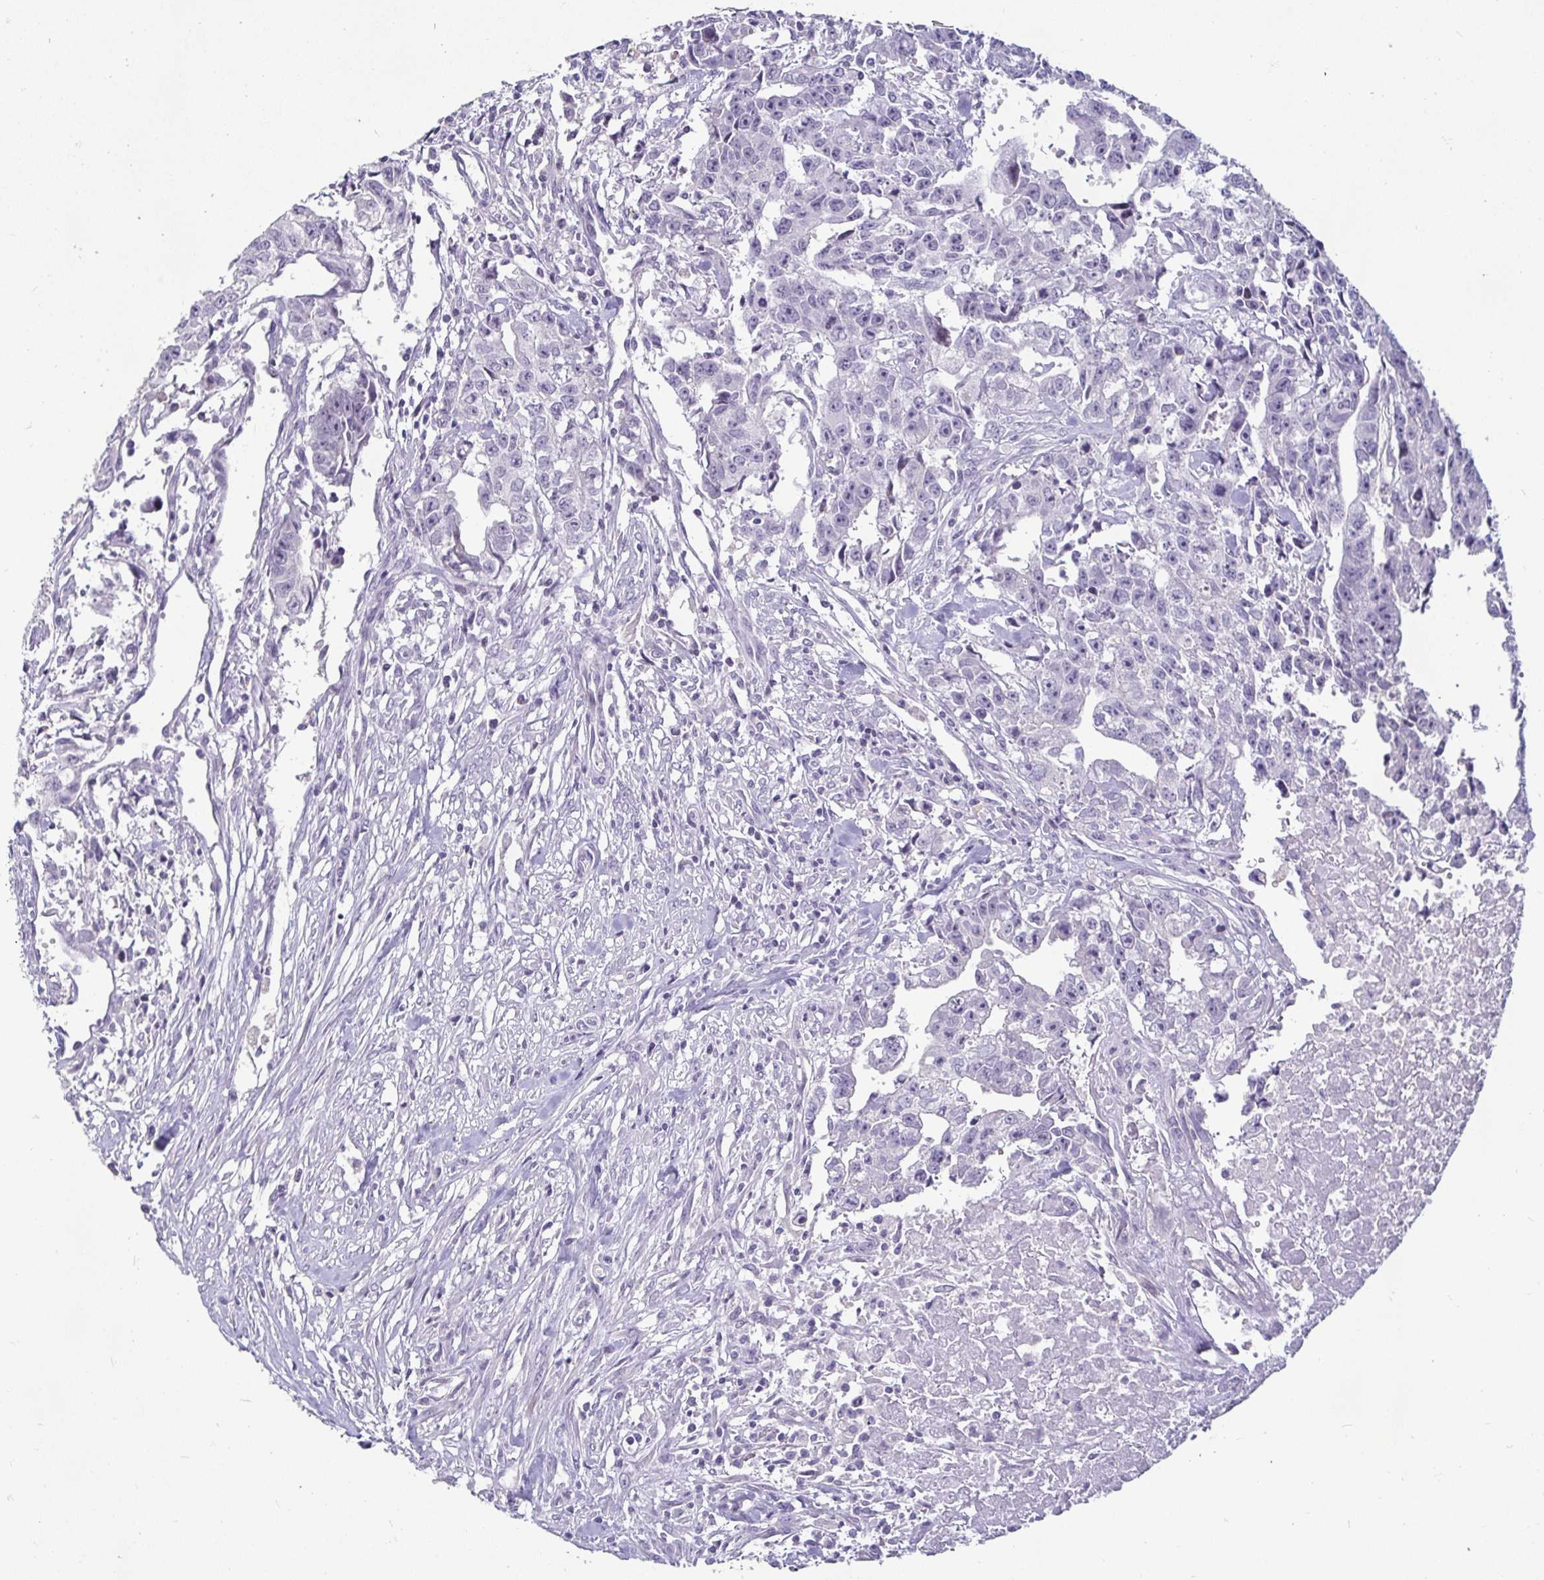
{"staining": {"intensity": "negative", "quantity": "none", "location": "none"}, "tissue": "testis cancer", "cell_type": "Tumor cells", "image_type": "cancer", "snomed": [{"axis": "morphology", "description": "Carcinoma, Embryonal, NOS"}, {"axis": "morphology", "description": "Teratoma, malignant, NOS"}, {"axis": "topography", "description": "Testis"}], "caption": "Testis cancer was stained to show a protein in brown. There is no significant positivity in tumor cells.", "gene": "CR2", "patient": {"sex": "male", "age": 24}}